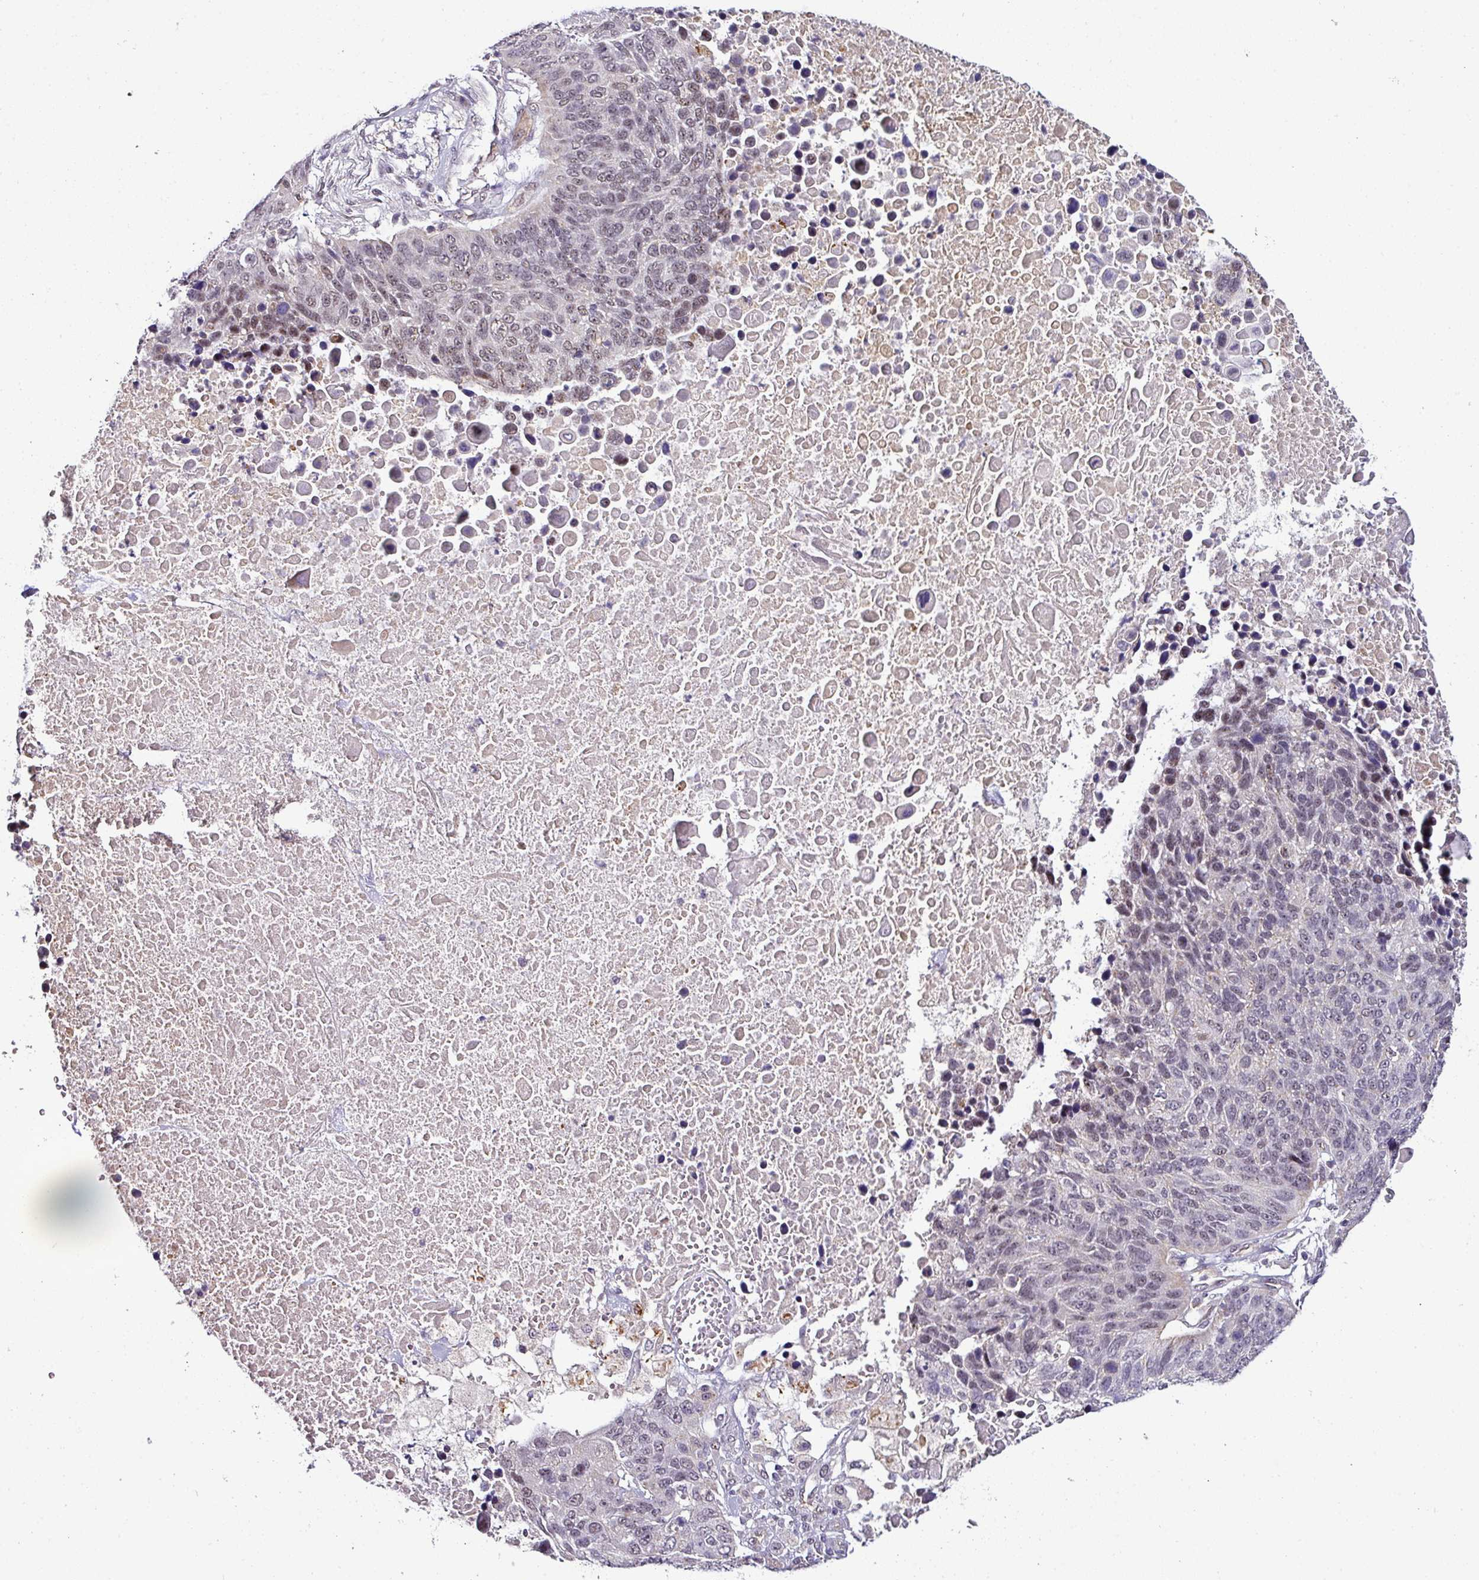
{"staining": {"intensity": "moderate", "quantity": "25%-75%", "location": "nuclear"}, "tissue": "lung cancer", "cell_type": "Tumor cells", "image_type": "cancer", "snomed": [{"axis": "morphology", "description": "Normal tissue, NOS"}, {"axis": "morphology", "description": "Squamous cell carcinoma, NOS"}, {"axis": "topography", "description": "Lymph node"}, {"axis": "topography", "description": "Lung"}], "caption": "This is a histology image of immunohistochemistry staining of lung cancer (squamous cell carcinoma), which shows moderate expression in the nuclear of tumor cells.", "gene": "NAPSA", "patient": {"sex": "male", "age": 66}}